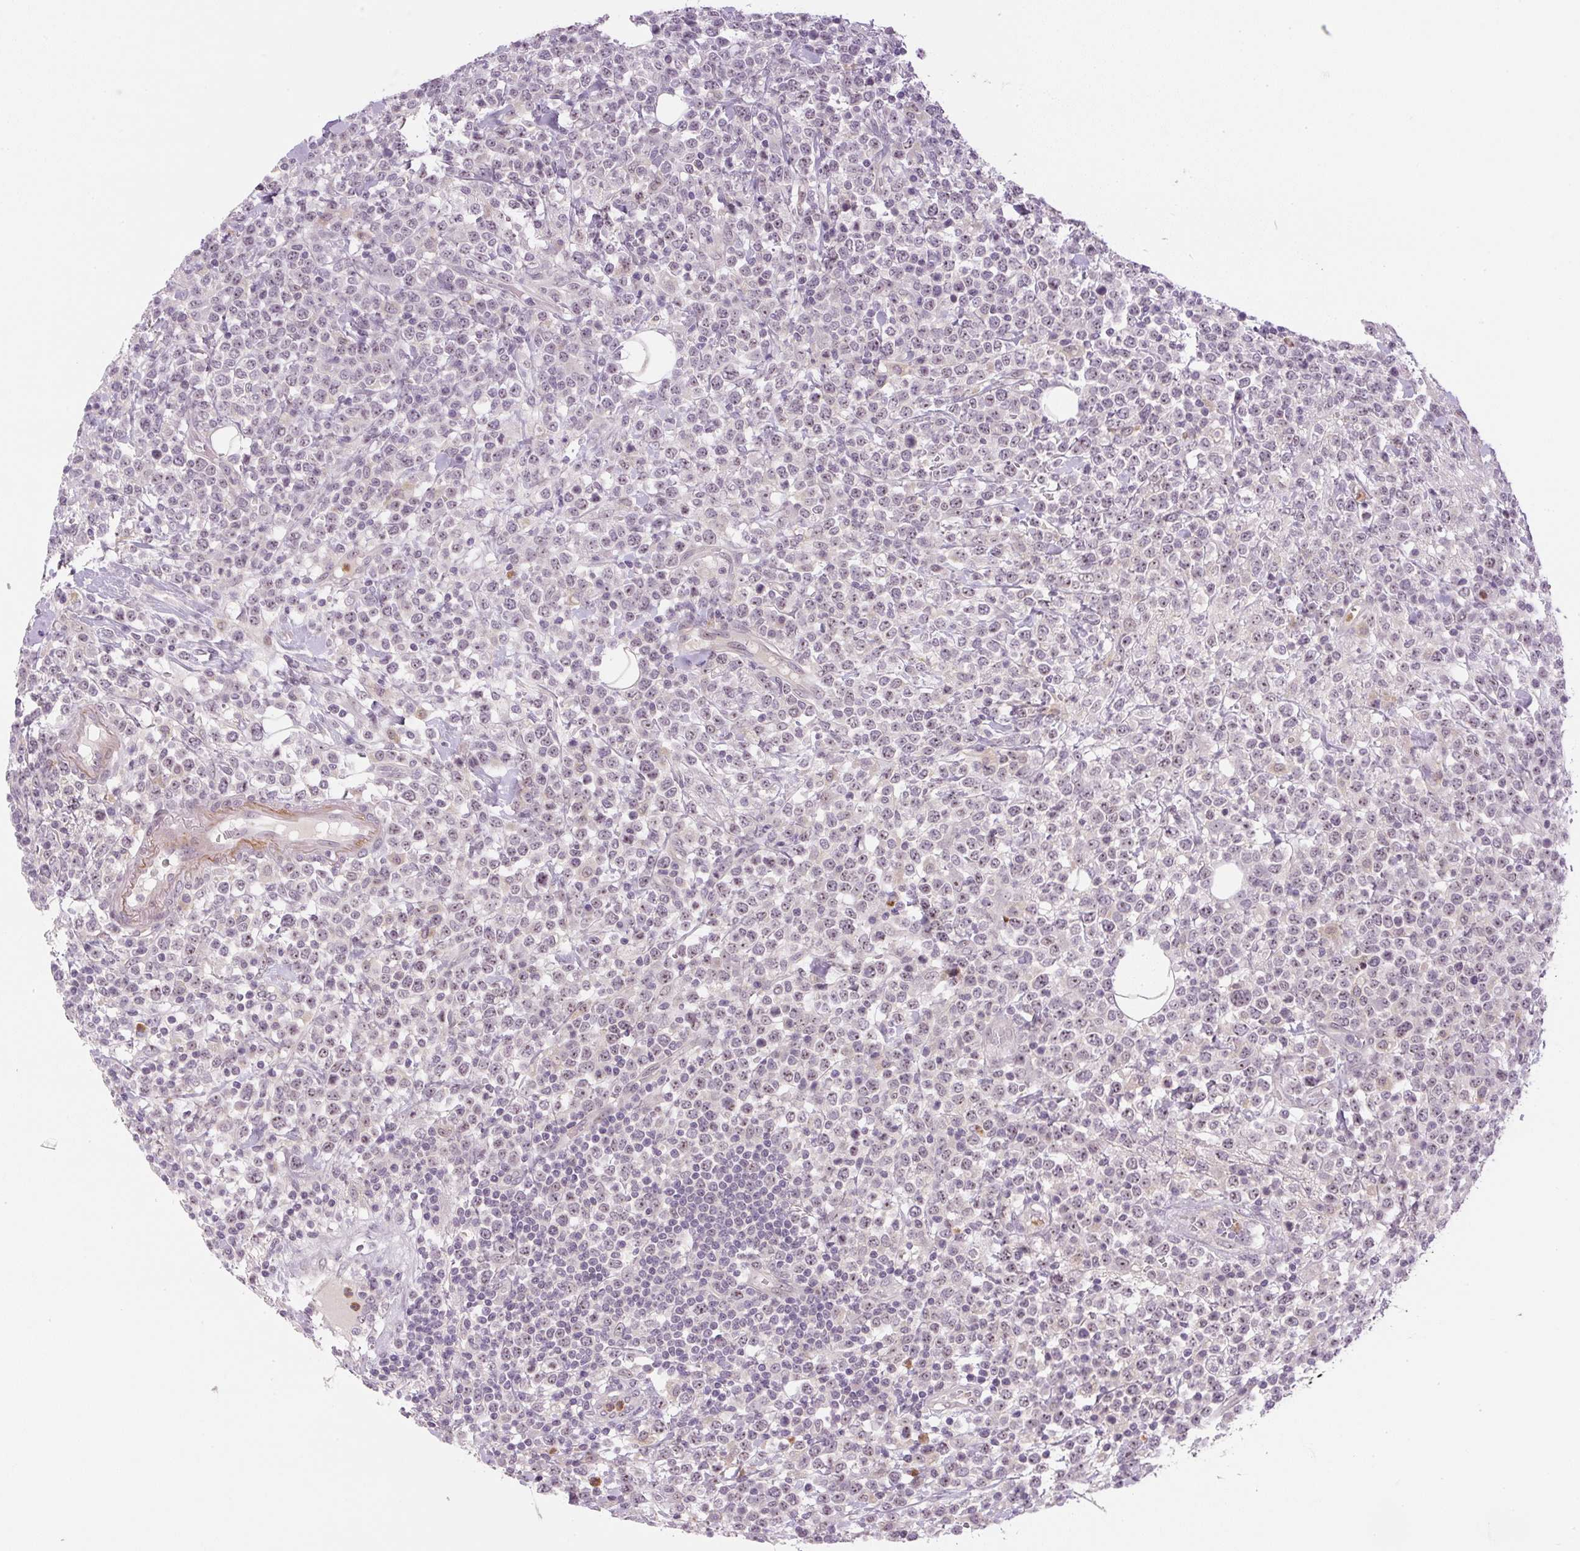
{"staining": {"intensity": "weak", "quantity": "25%-75%", "location": "nuclear"}, "tissue": "lymphoma", "cell_type": "Tumor cells", "image_type": "cancer", "snomed": [{"axis": "morphology", "description": "Malignant lymphoma, non-Hodgkin's type, High grade"}, {"axis": "topography", "description": "Colon"}], "caption": "DAB immunohistochemical staining of human high-grade malignant lymphoma, non-Hodgkin's type demonstrates weak nuclear protein expression in approximately 25%-75% of tumor cells.", "gene": "SGF29", "patient": {"sex": "female", "age": 53}}